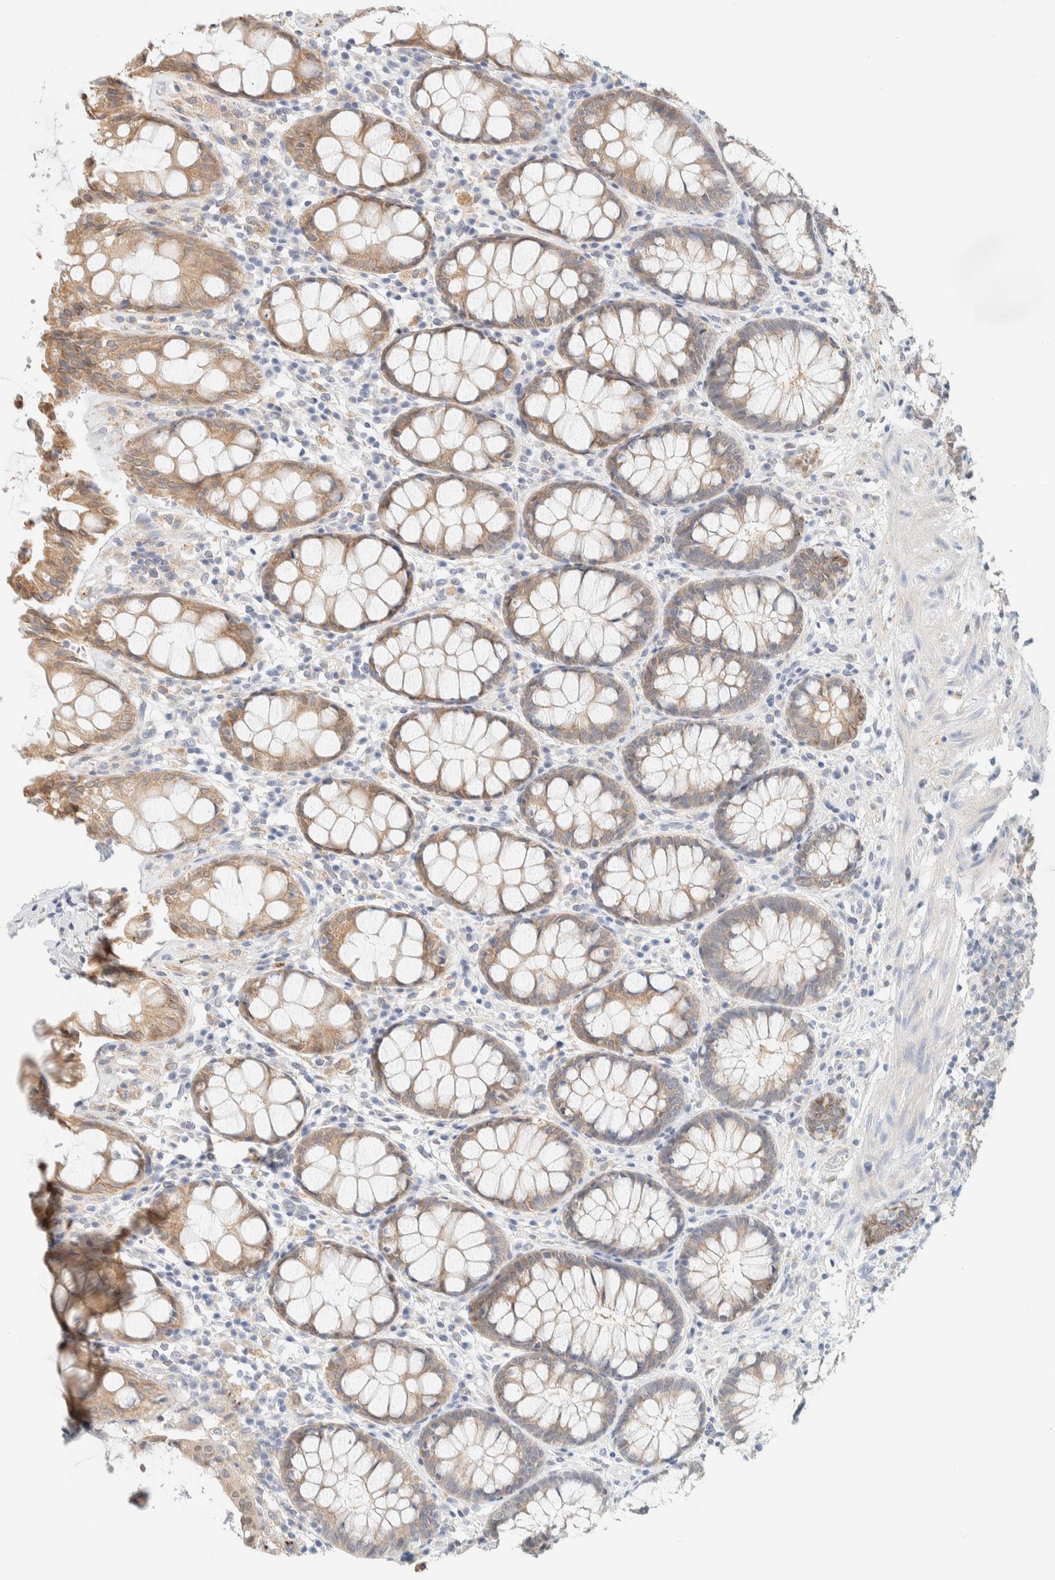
{"staining": {"intensity": "moderate", "quantity": ">75%", "location": "cytoplasmic/membranous"}, "tissue": "rectum", "cell_type": "Glandular cells", "image_type": "normal", "snomed": [{"axis": "morphology", "description": "Normal tissue, NOS"}, {"axis": "topography", "description": "Rectum"}], "caption": "This histopathology image reveals benign rectum stained with immunohistochemistry (IHC) to label a protein in brown. The cytoplasmic/membranous of glandular cells show moderate positivity for the protein. Nuclei are counter-stained blue.", "gene": "NT5C", "patient": {"sex": "male", "age": 64}}